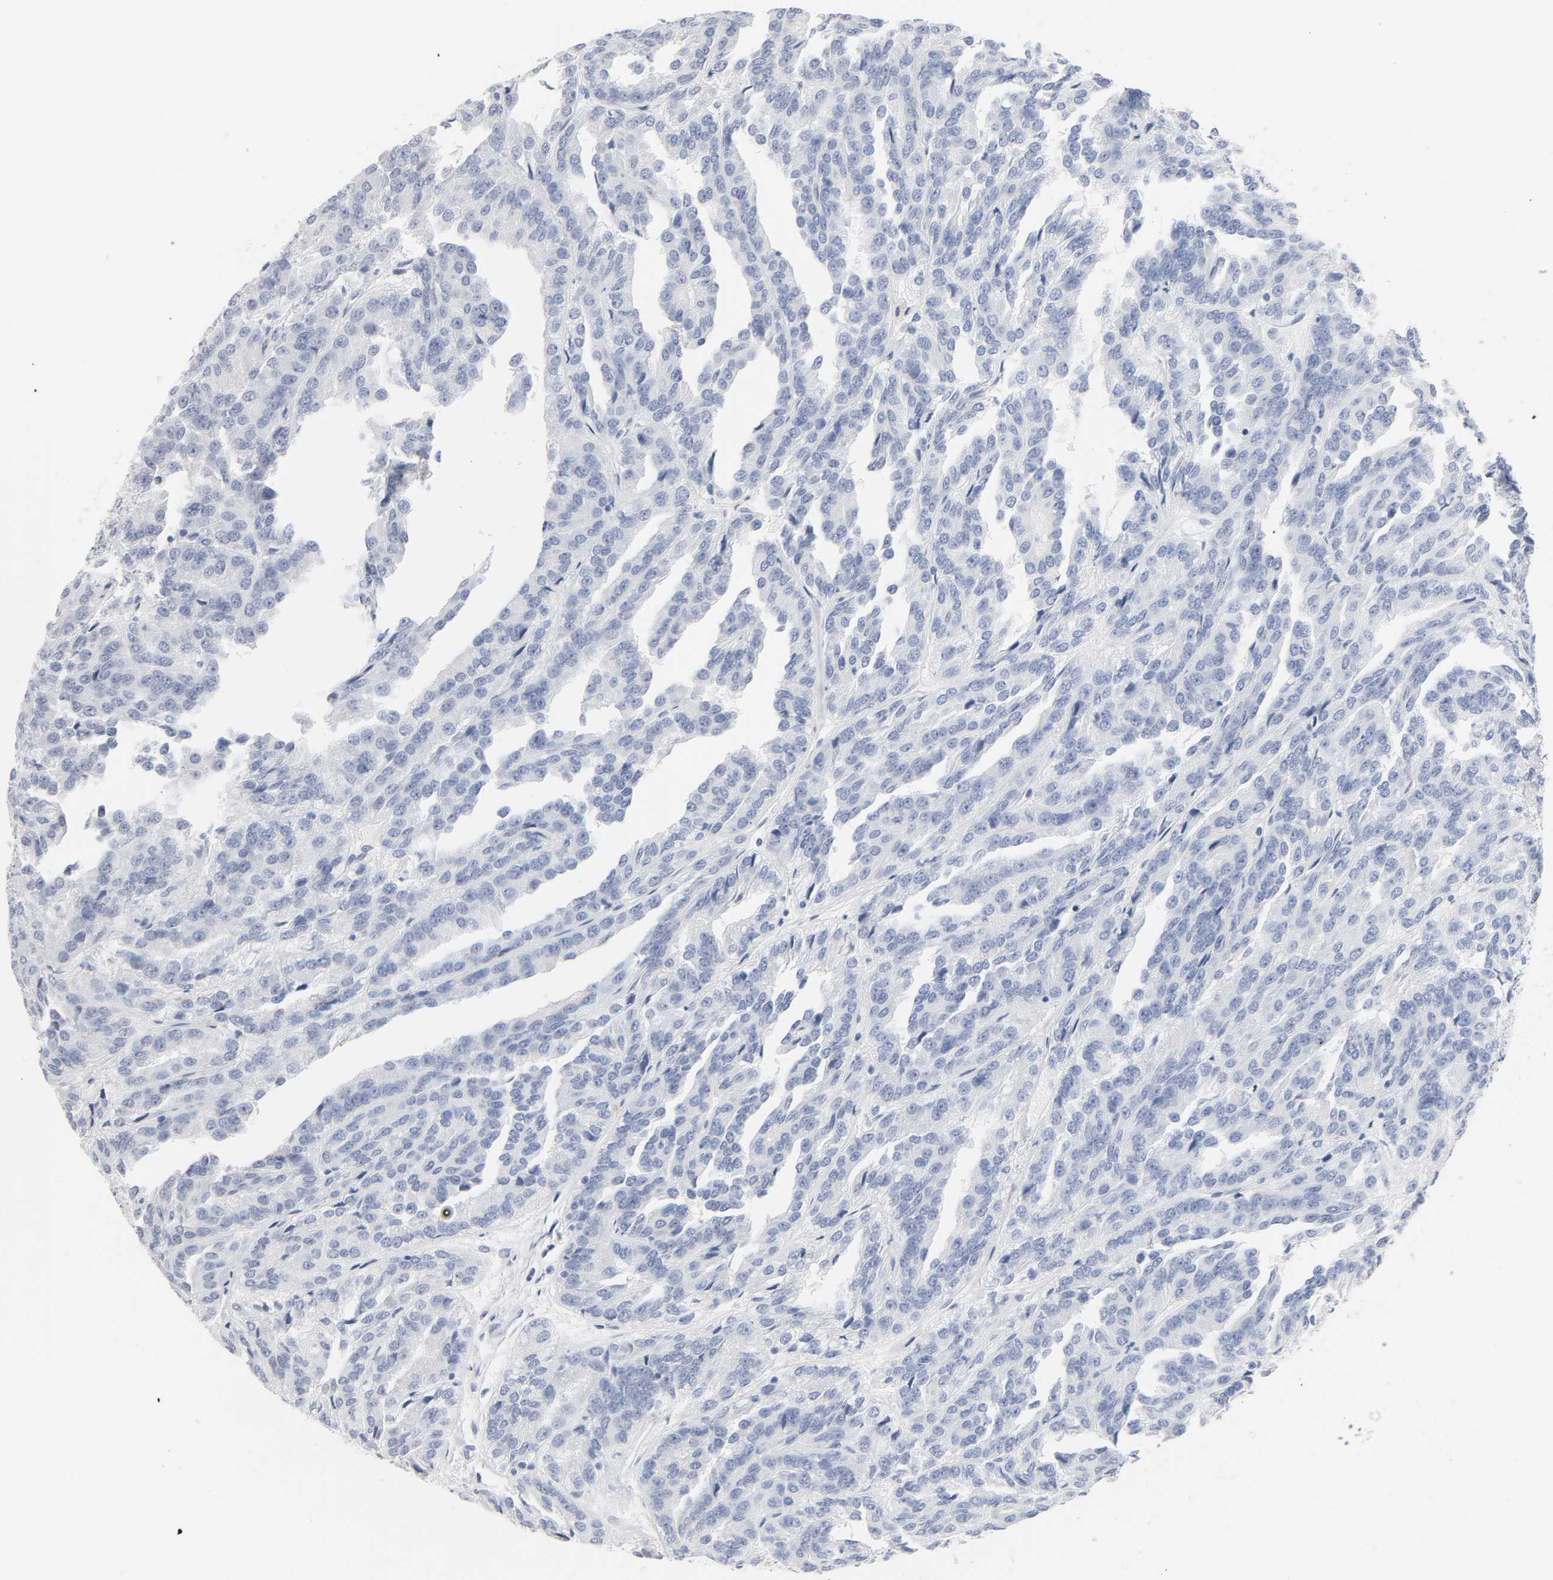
{"staining": {"intensity": "negative", "quantity": "none", "location": "none"}, "tissue": "renal cancer", "cell_type": "Tumor cells", "image_type": "cancer", "snomed": [{"axis": "morphology", "description": "Adenocarcinoma, NOS"}, {"axis": "topography", "description": "Kidney"}], "caption": "Tumor cells are negative for protein expression in human renal cancer.", "gene": "ACP3", "patient": {"sex": "male", "age": 46}}